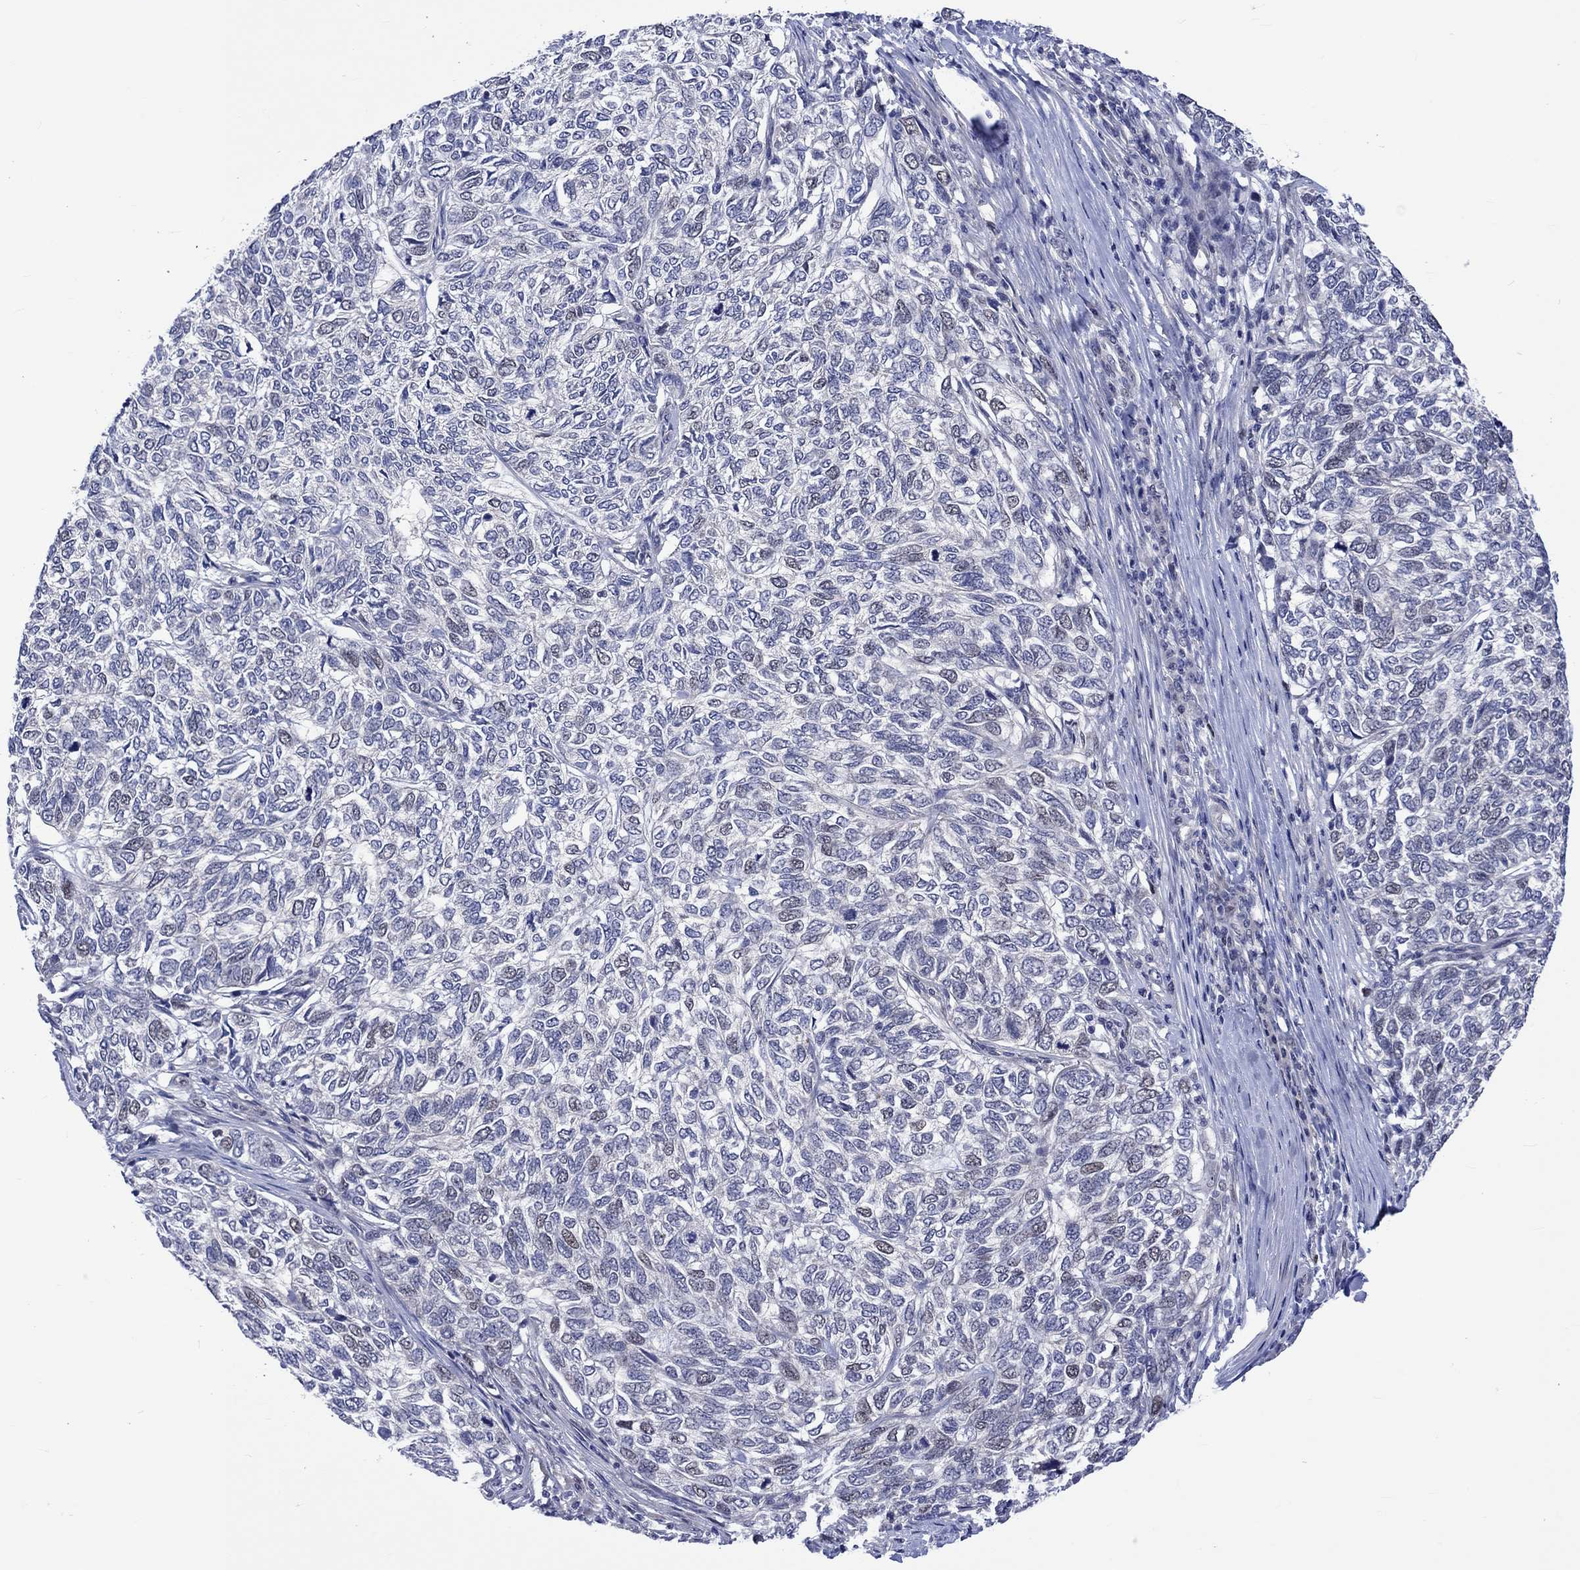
{"staining": {"intensity": "negative", "quantity": "none", "location": "none"}, "tissue": "skin cancer", "cell_type": "Tumor cells", "image_type": "cancer", "snomed": [{"axis": "morphology", "description": "Basal cell carcinoma"}, {"axis": "topography", "description": "Skin"}], "caption": "Histopathology image shows no significant protein expression in tumor cells of skin basal cell carcinoma.", "gene": "E2F8", "patient": {"sex": "female", "age": 65}}